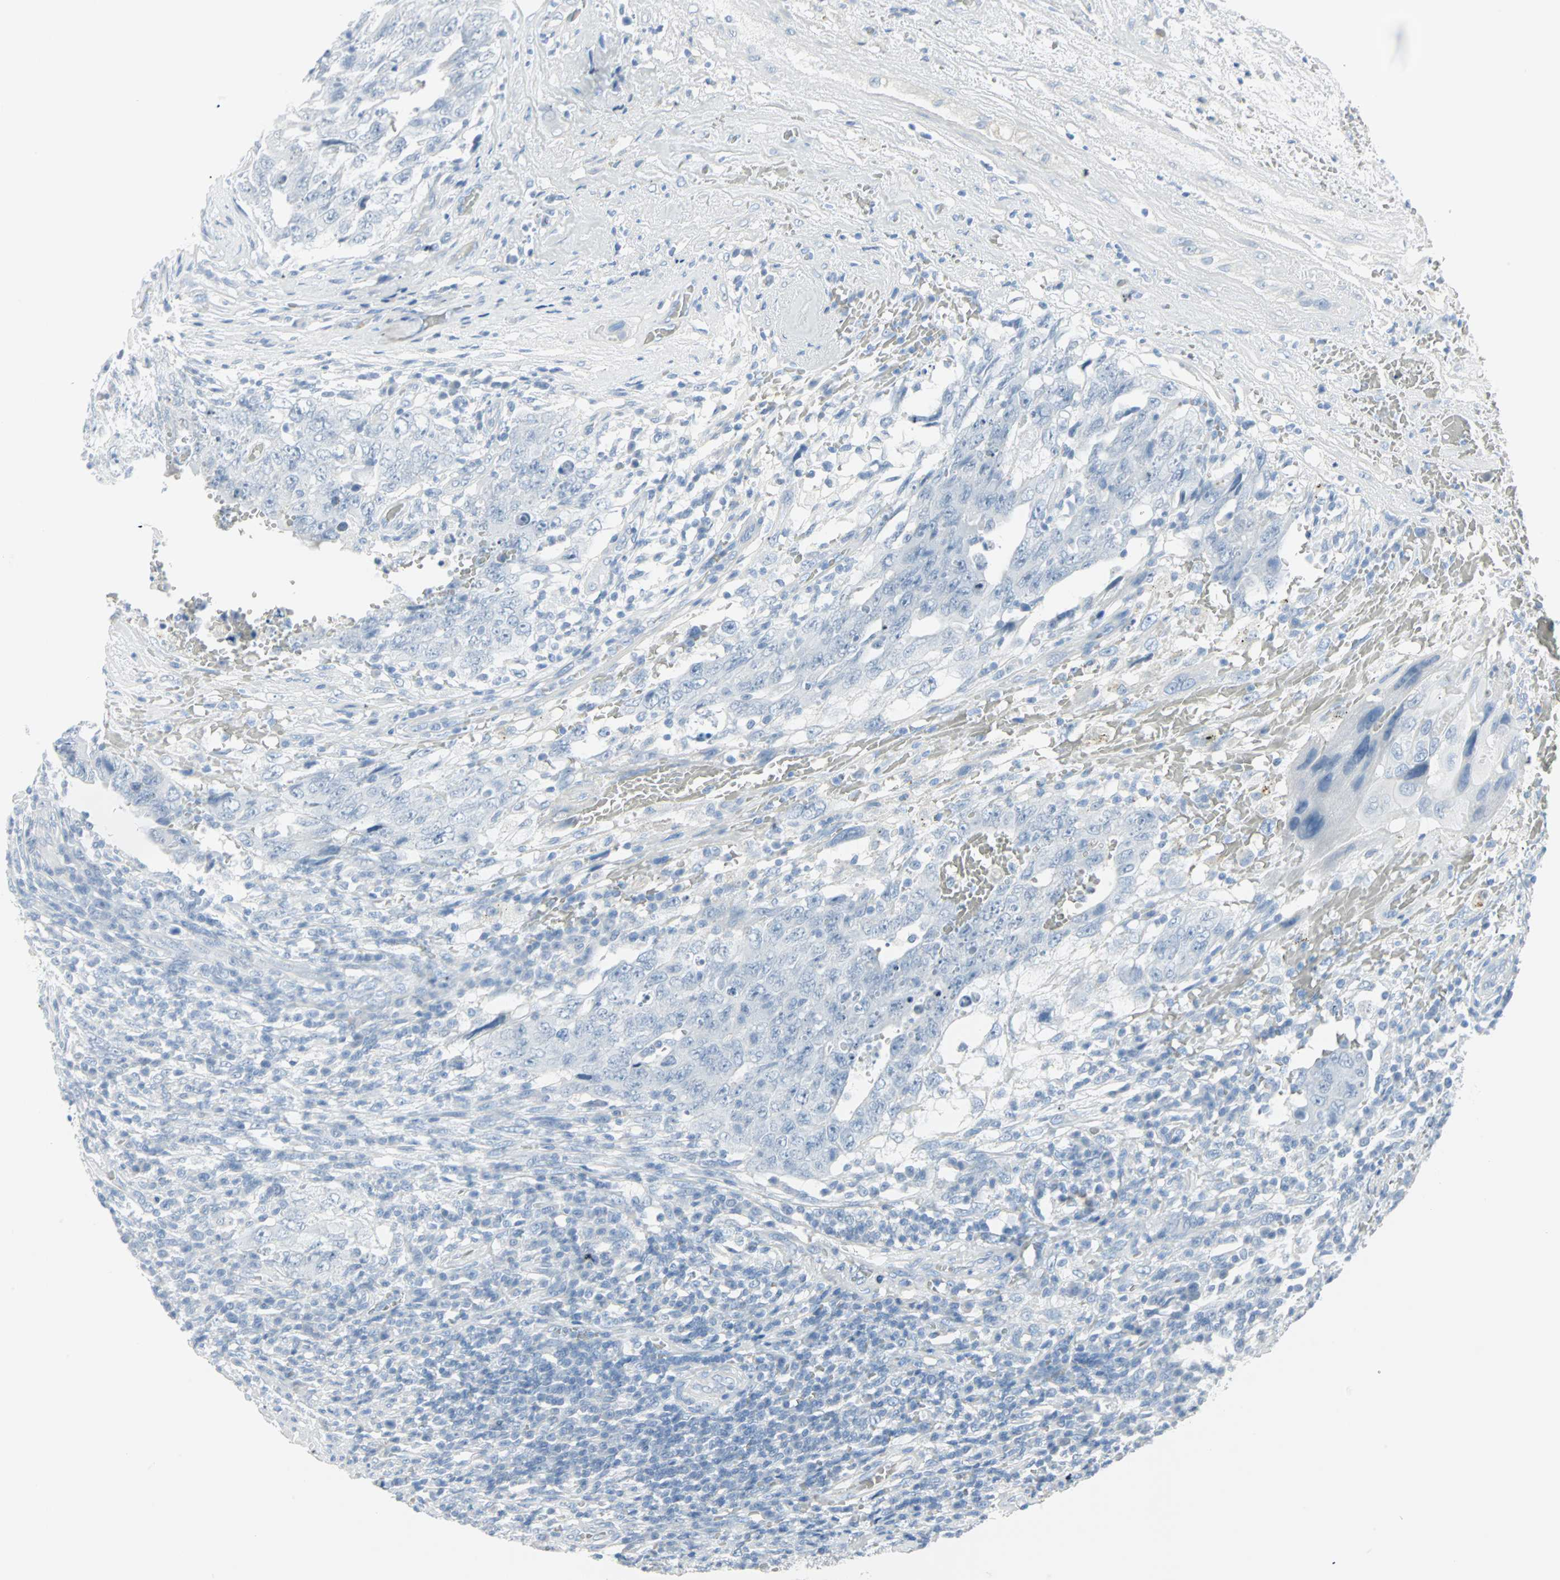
{"staining": {"intensity": "negative", "quantity": "none", "location": "none"}, "tissue": "testis cancer", "cell_type": "Tumor cells", "image_type": "cancer", "snomed": [{"axis": "morphology", "description": "Carcinoma, Embryonal, NOS"}, {"axis": "topography", "description": "Testis"}], "caption": "This is an immunohistochemistry (IHC) histopathology image of embryonal carcinoma (testis). There is no positivity in tumor cells.", "gene": "STX1A", "patient": {"sex": "male", "age": 26}}